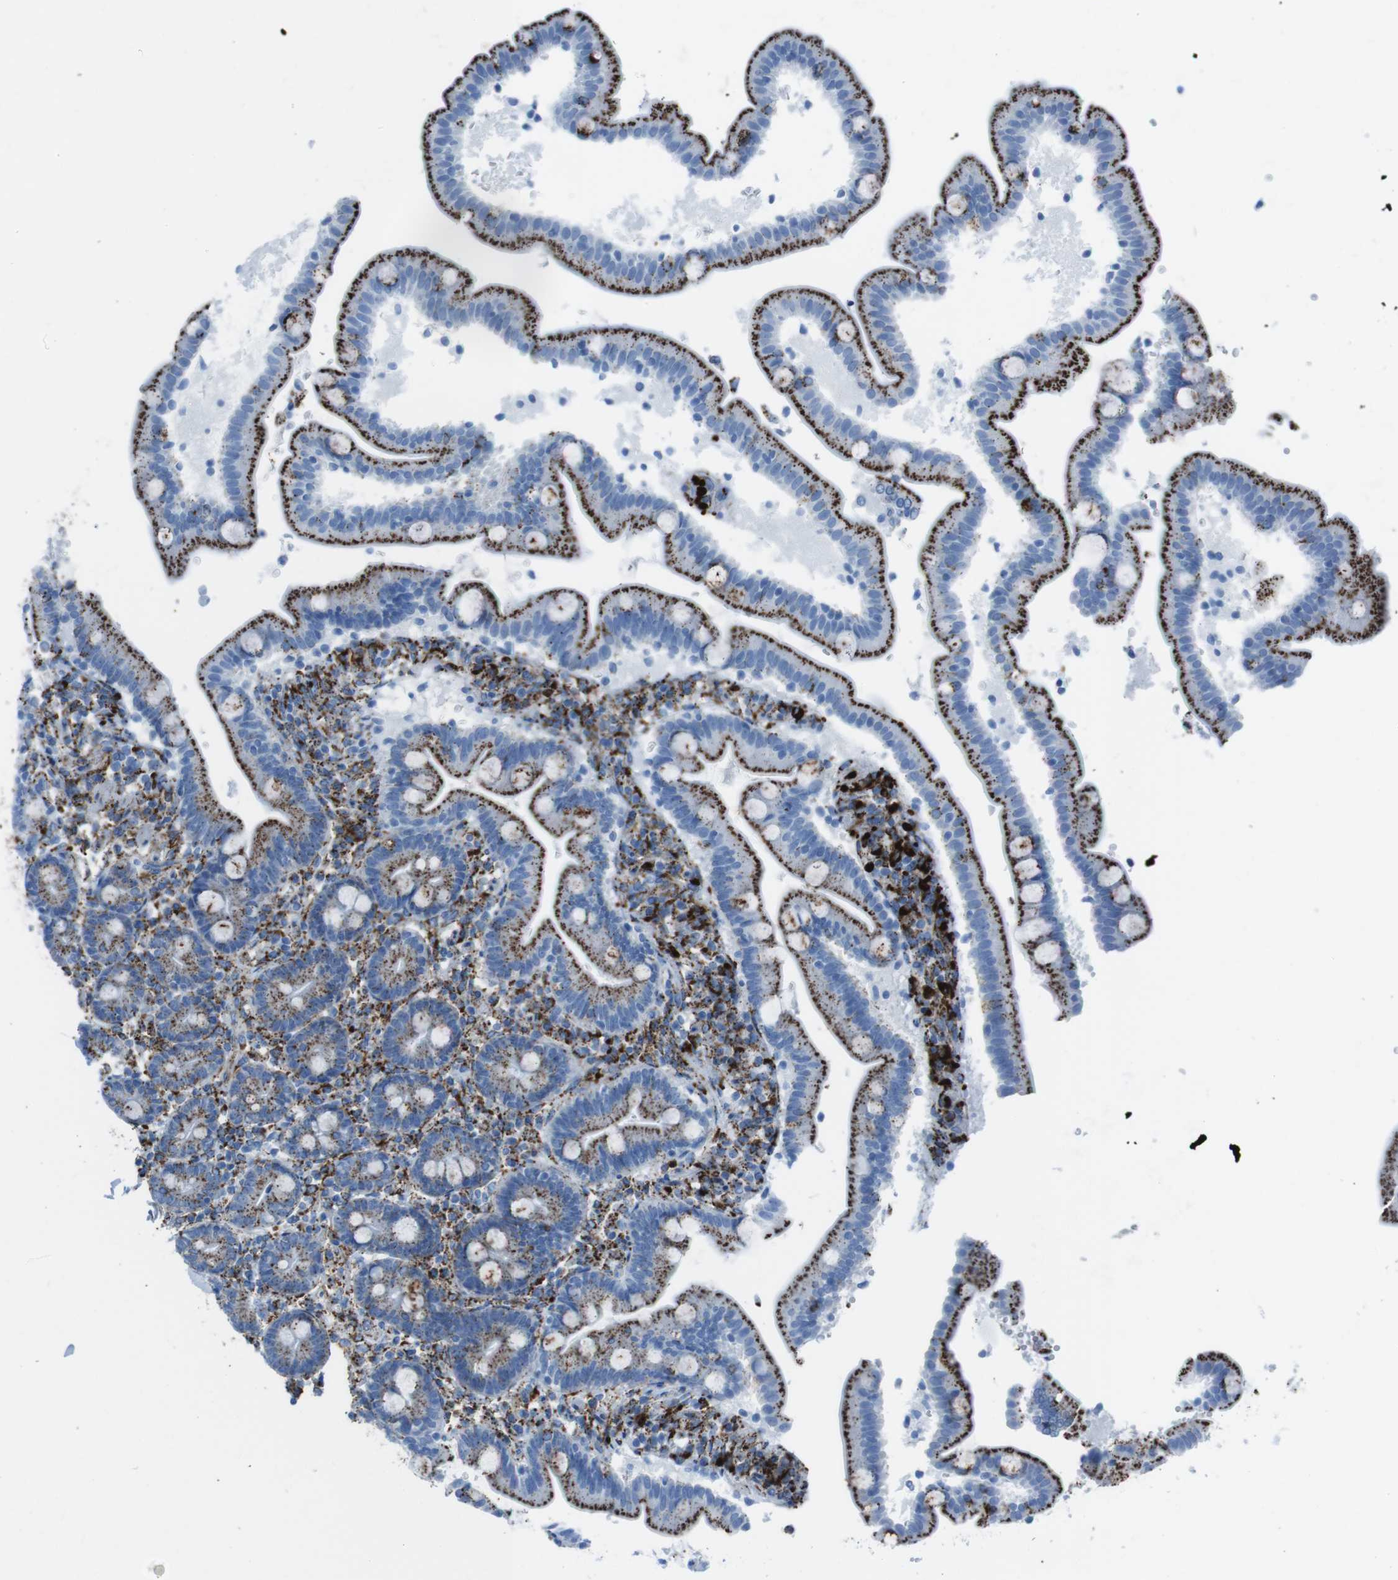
{"staining": {"intensity": "strong", "quantity": ">75%", "location": "cytoplasmic/membranous"}, "tissue": "duodenum", "cell_type": "Glandular cells", "image_type": "normal", "snomed": [{"axis": "morphology", "description": "Normal tissue, NOS"}, {"axis": "topography", "description": "Duodenum"}], "caption": "This image displays immunohistochemistry staining of benign human duodenum, with high strong cytoplasmic/membranous staining in approximately >75% of glandular cells.", "gene": "SCARB2", "patient": {"sex": "male", "age": 54}}